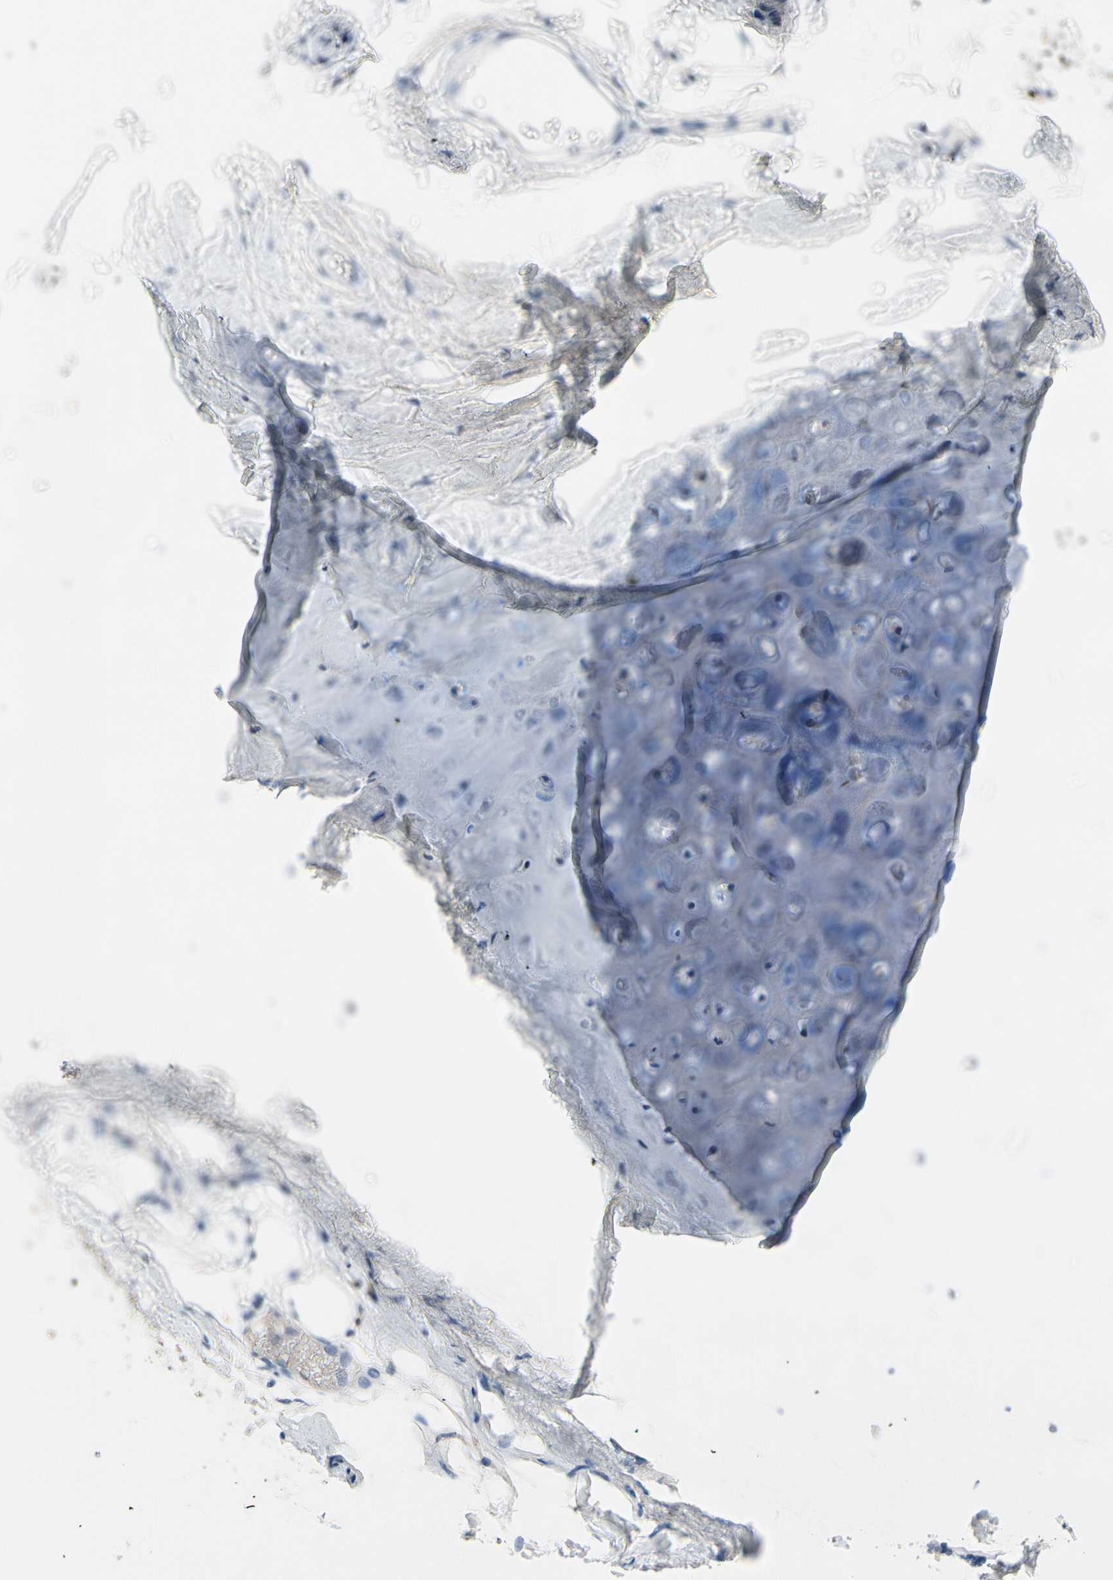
{"staining": {"intensity": "negative", "quantity": "none", "location": "none"}, "tissue": "adipose tissue", "cell_type": "Adipocytes", "image_type": "normal", "snomed": [{"axis": "morphology", "description": "Normal tissue, NOS"}, {"axis": "topography", "description": "Cartilage tissue"}, {"axis": "topography", "description": "Bronchus"}], "caption": "High power microscopy image of an immunohistochemistry photomicrograph of benign adipose tissue, revealing no significant staining in adipocytes.", "gene": "CKAP2", "patient": {"sex": "female", "age": 73}}